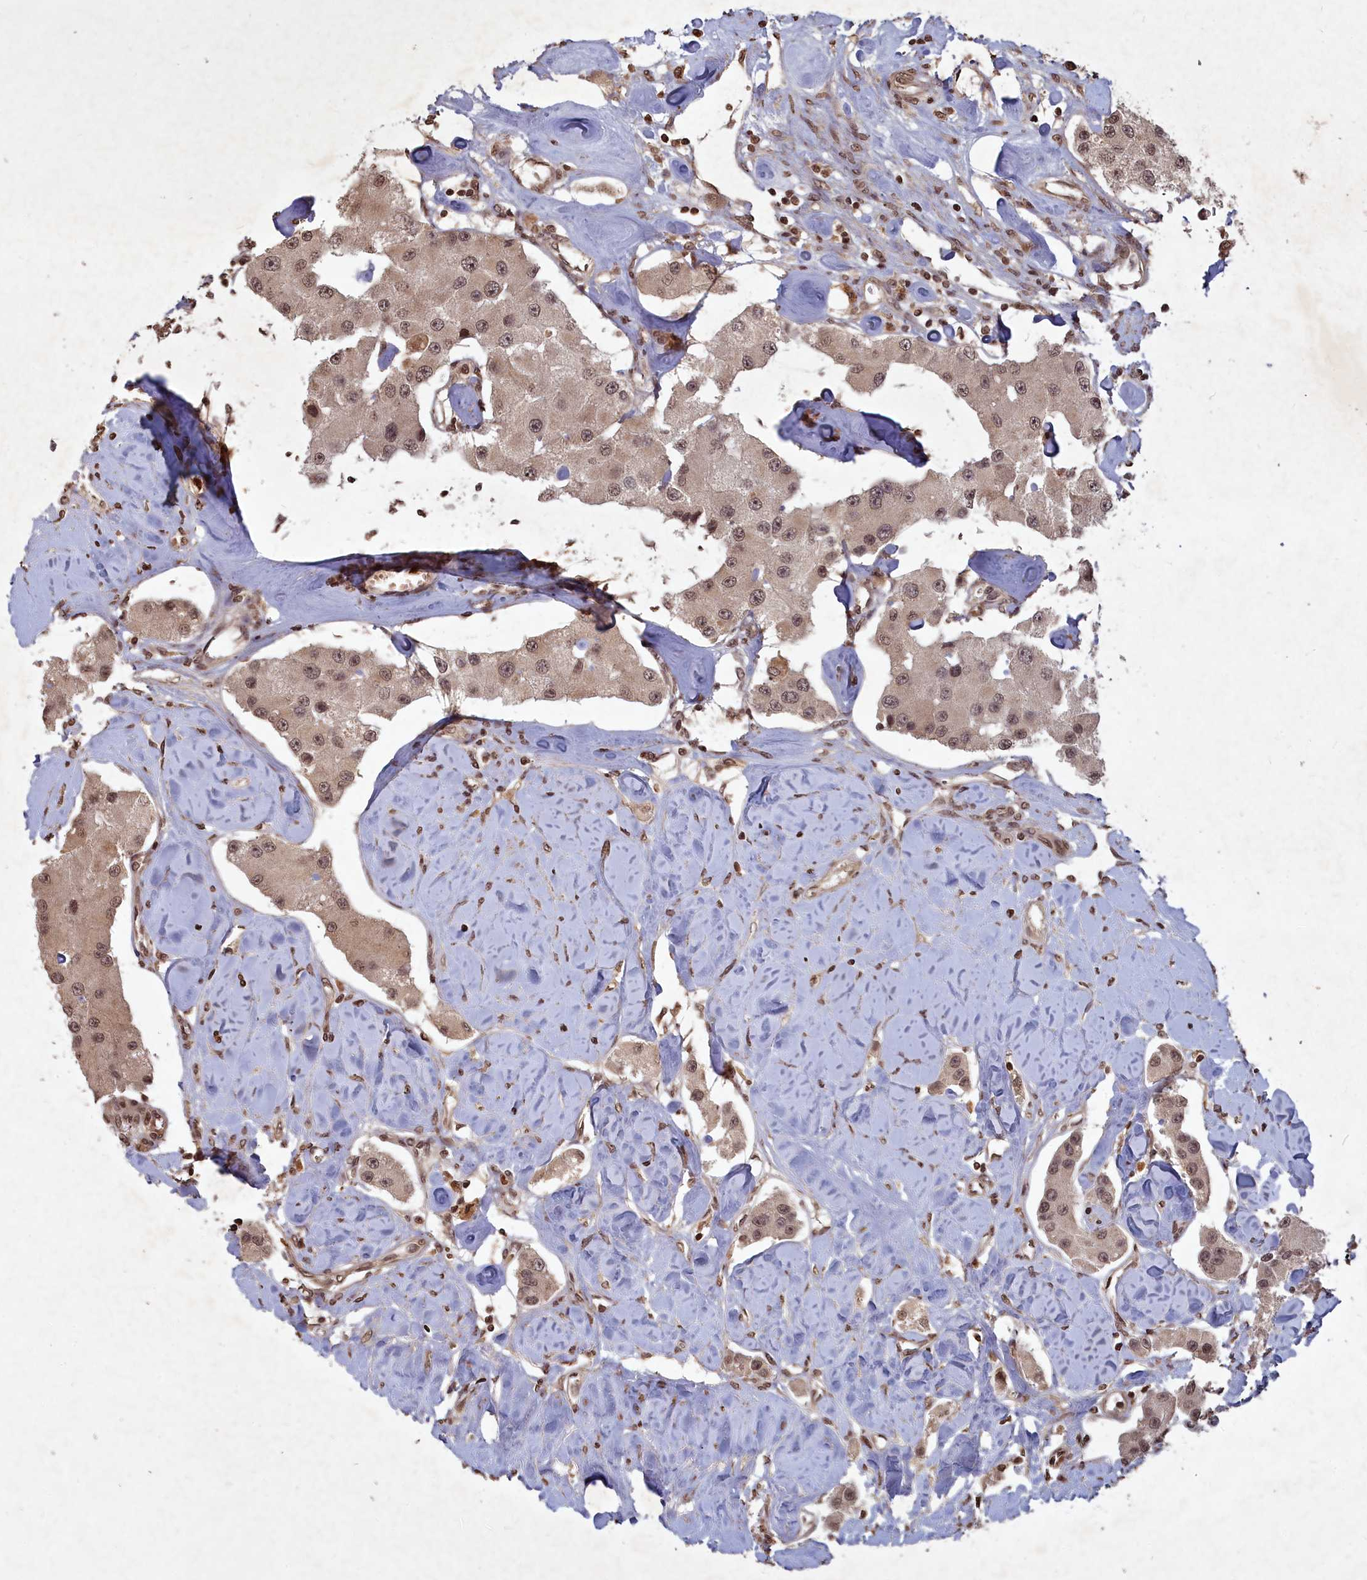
{"staining": {"intensity": "weak", "quantity": ">75%", "location": "nuclear"}, "tissue": "carcinoid", "cell_type": "Tumor cells", "image_type": "cancer", "snomed": [{"axis": "morphology", "description": "Carcinoid, malignant, NOS"}, {"axis": "topography", "description": "Pancreas"}], "caption": "Protein staining of carcinoid tissue demonstrates weak nuclear expression in about >75% of tumor cells. (brown staining indicates protein expression, while blue staining denotes nuclei).", "gene": "SRMS", "patient": {"sex": "male", "age": 41}}